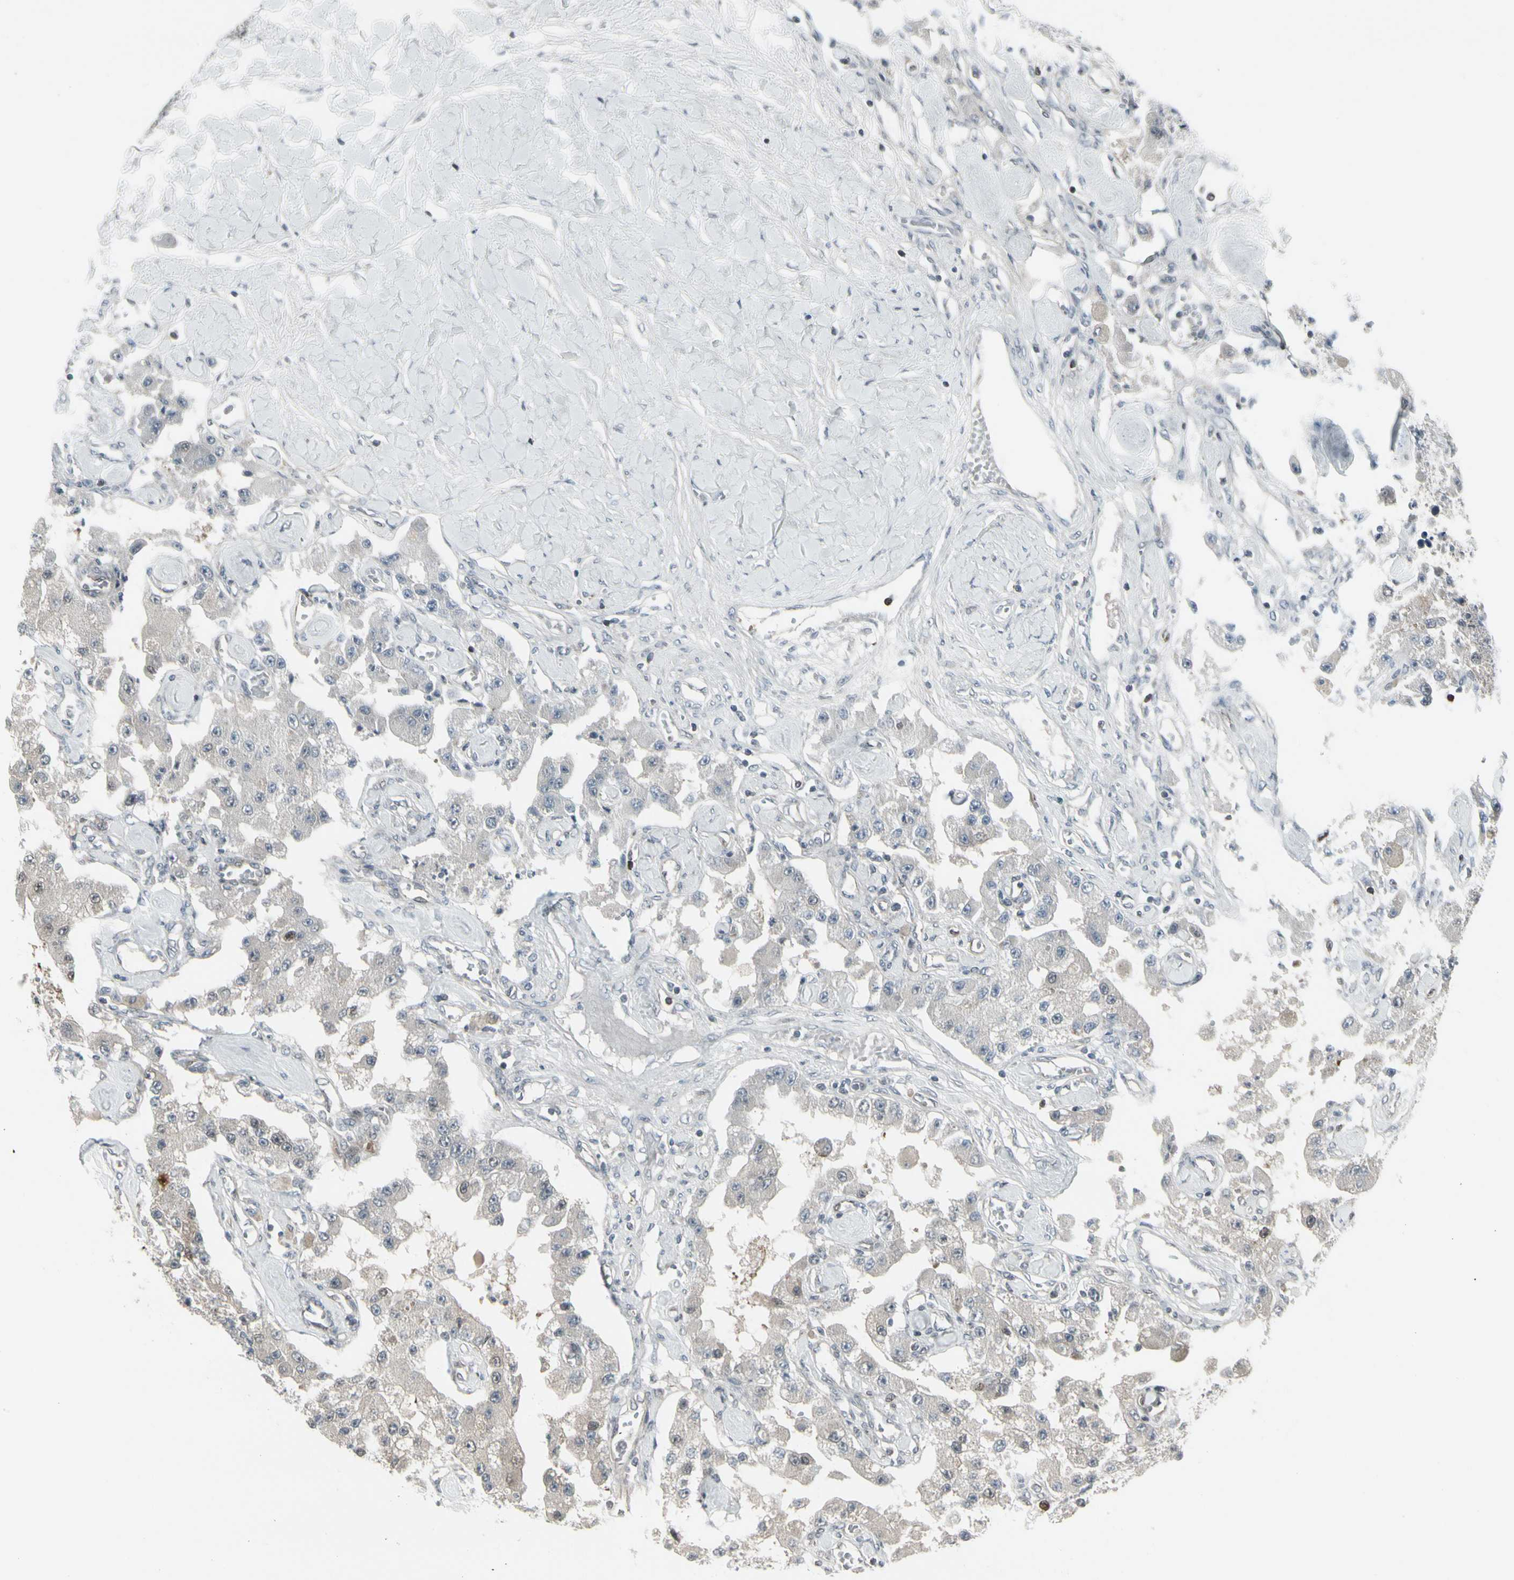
{"staining": {"intensity": "weak", "quantity": ">75%", "location": "cytoplasmic/membranous,nuclear"}, "tissue": "carcinoid", "cell_type": "Tumor cells", "image_type": "cancer", "snomed": [{"axis": "morphology", "description": "Carcinoid, malignant, NOS"}, {"axis": "topography", "description": "Pancreas"}], "caption": "Protein analysis of carcinoid tissue shows weak cytoplasmic/membranous and nuclear expression in approximately >75% of tumor cells.", "gene": "IGFBP6", "patient": {"sex": "male", "age": 41}}